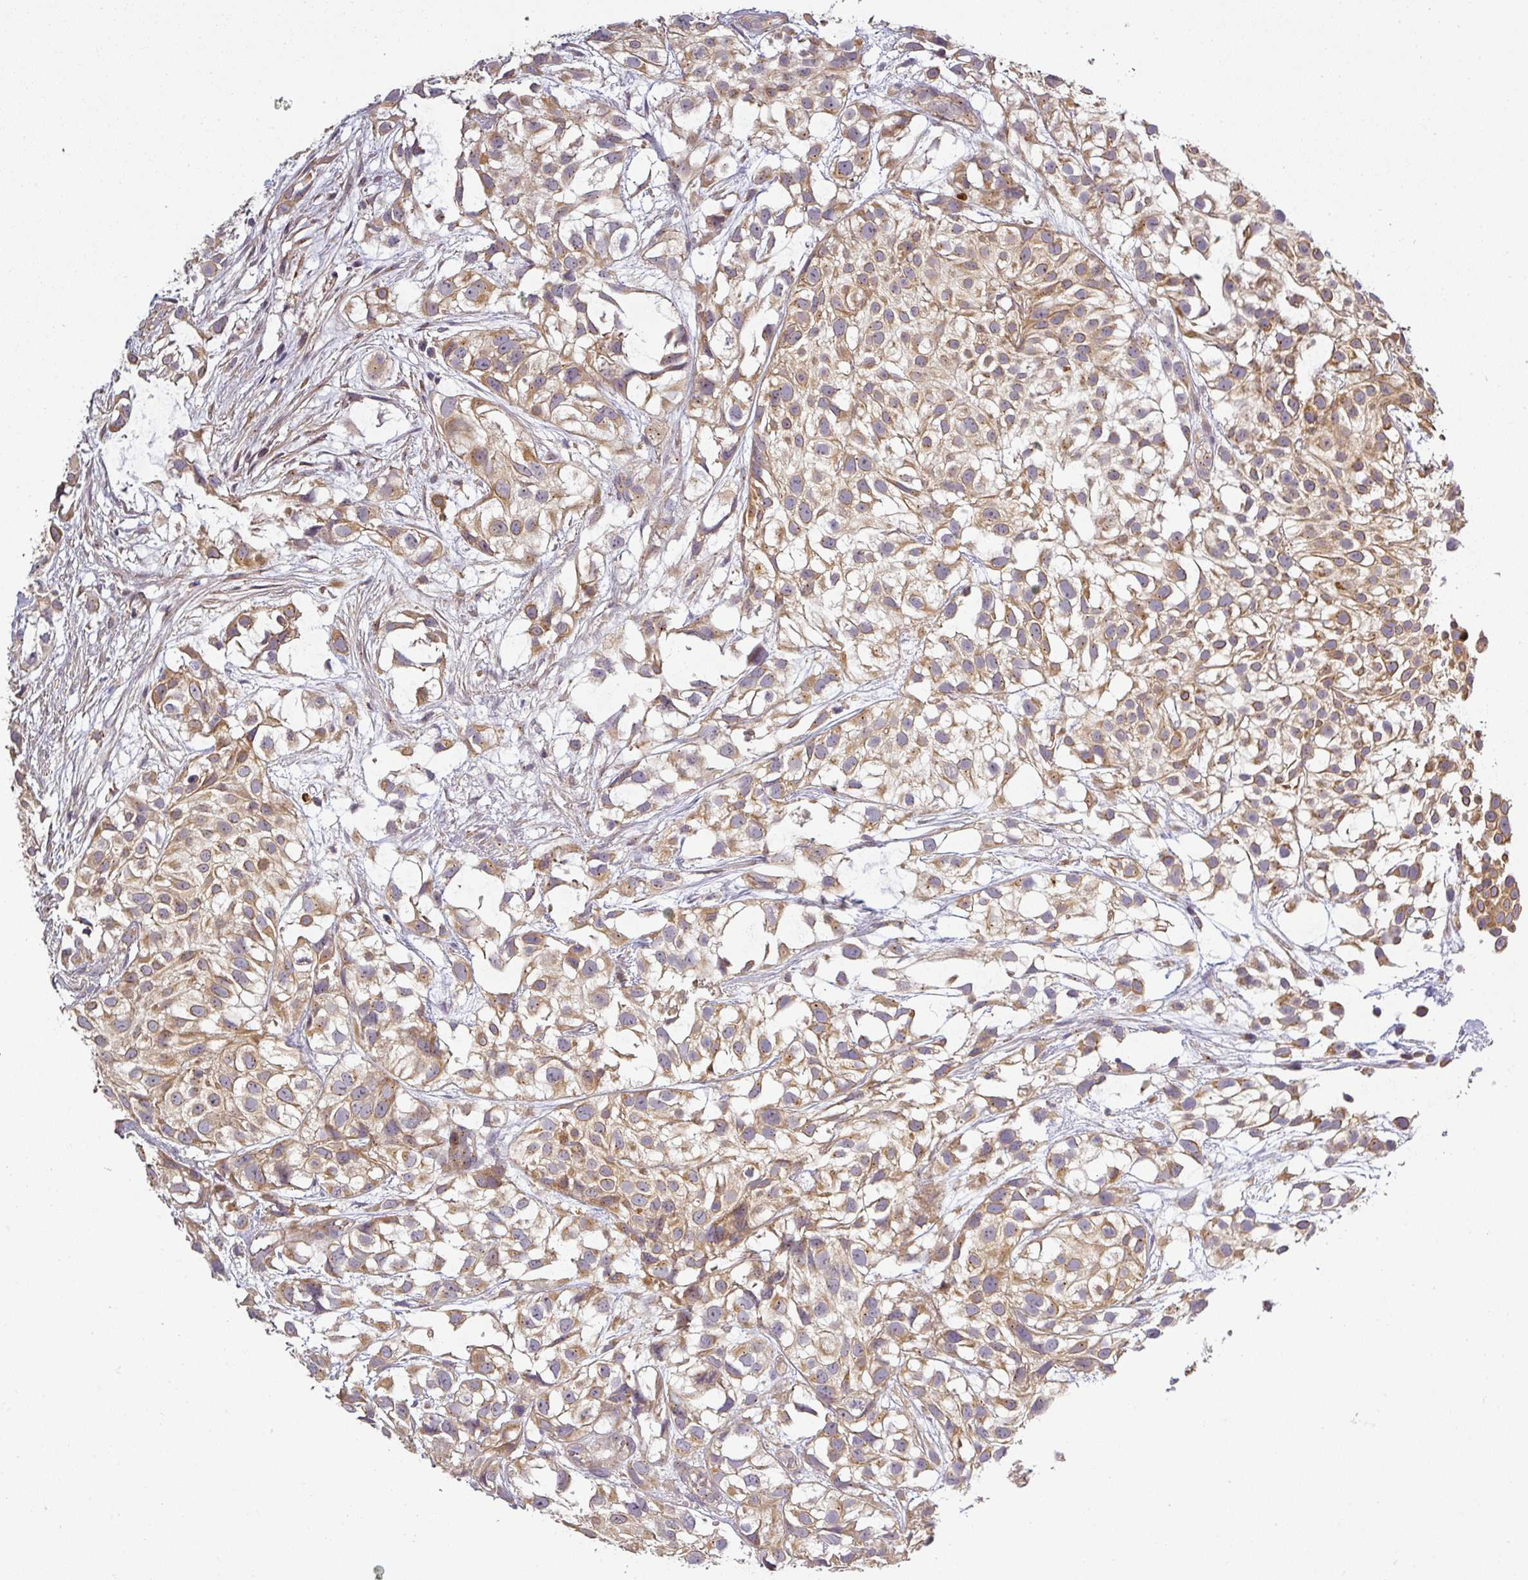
{"staining": {"intensity": "moderate", "quantity": "25%-75%", "location": "cytoplasmic/membranous"}, "tissue": "urothelial cancer", "cell_type": "Tumor cells", "image_type": "cancer", "snomed": [{"axis": "morphology", "description": "Urothelial carcinoma, High grade"}, {"axis": "topography", "description": "Urinary bladder"}], "caption": "Protein analysis of urothelial carcinoma (high-grade) tissue exhibits moderate cytoplasmic/membranous expression in approximately 25%-75% of tumor cells. (Stains: DAB (3,3'-diaminobenzidine) in brown, nuclei in blue, Microscopy: brightfield microscopy at high magnification).", "gene": "NIN", "patient": {"sex": "male", "age": 56}}